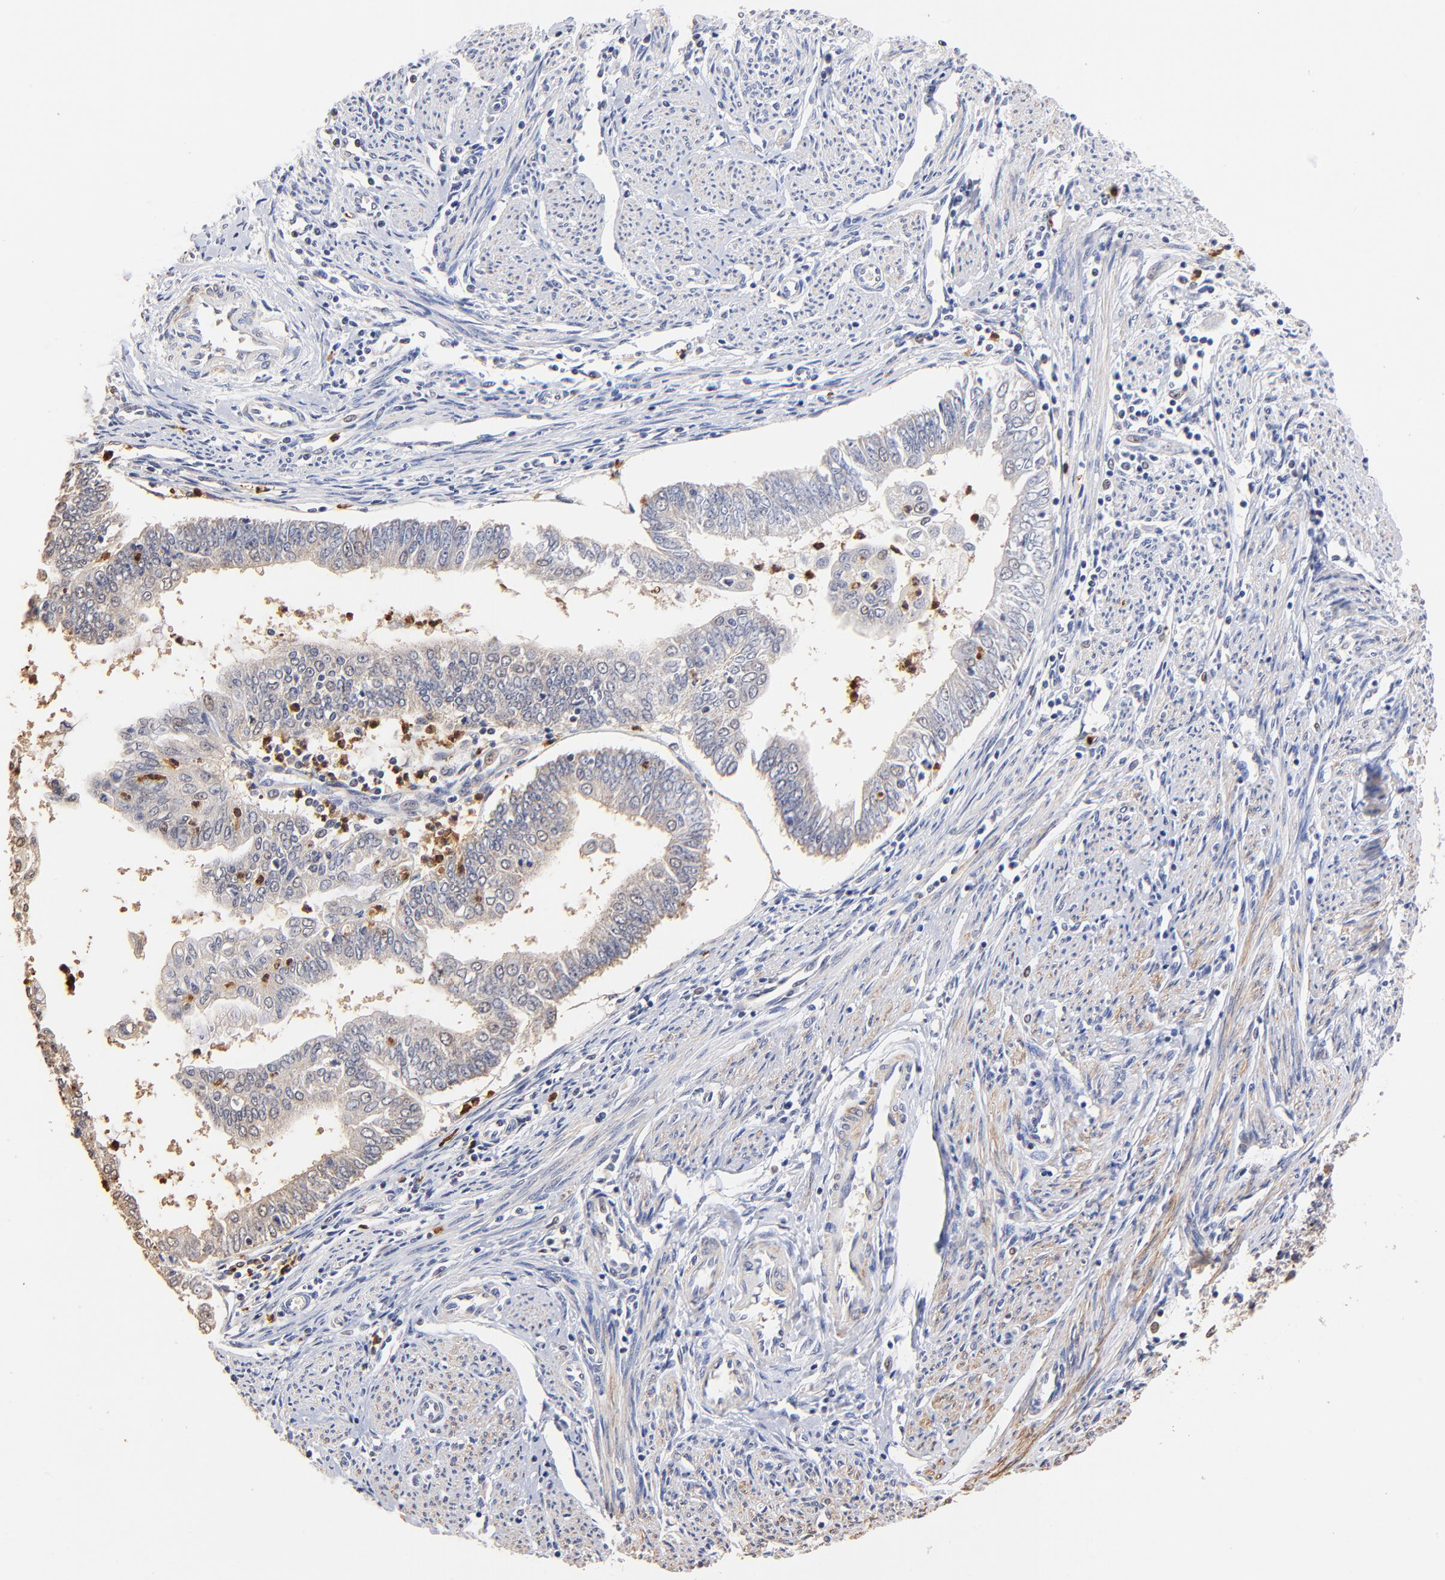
{"staining": {"intensity": "weak", "quantity": "25%-75%", "location": "cytoplasmic/membranous"}, "tissue": "endometrial cancer", "cell_type": "Tumor cells", "image_type": "cancer", "snomed": [{"axis": "morphology", "description": "Adenocarcinoma, NOS"}, {"axis": "topography", "description": "Endometrium"}], "caption": "Immunohistochemistry (IHC) of endometrial cancer shows low levels of weak cytoplasmic/membranous positivity in about 25%-75% of tumor cells.", "gene": "BBOF1", "patient": {"sex": "female", "age": 75}}